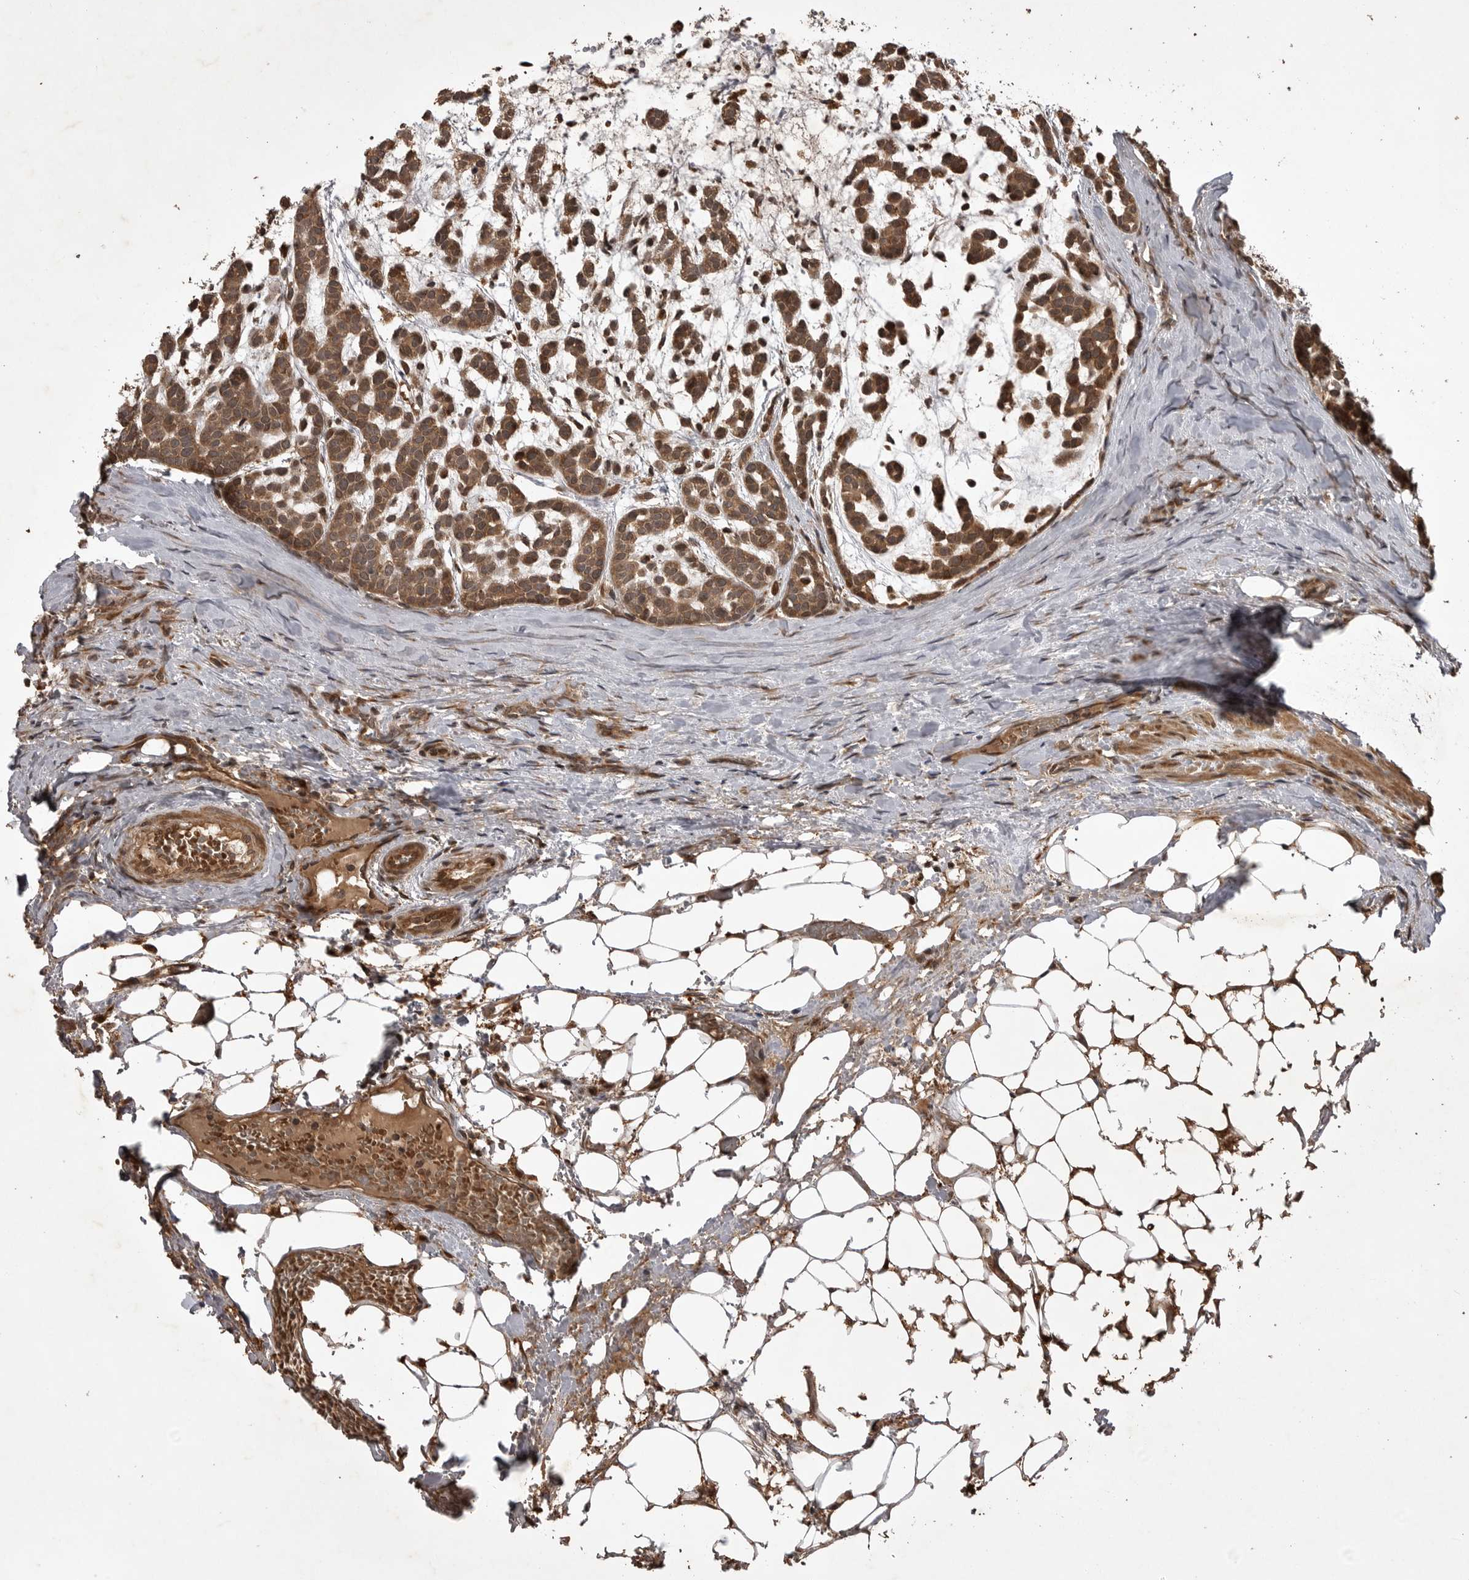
{"staining": {"intensity": "strong", "quantity": ">75%", "location": "cytoplasmic/membranous,nuclear"}, "tissue": "head and neck cancer", "cell_type": "Tumor cells", "image_type": "cancer", "snomed": [{"axis": "morphology", "description": "Adenocarcinoma, NOS"}, {"axis": "morphology", "description": "Adenoma, NOS"}, {"axis": "topography", "description": "Head-Neck"}], "caption": "Human head and neck adenoma stained with a brown dye demonstrates strong cytoplasmic/membranous and nuclear positive positivity in approximately >75% of tumor cells.", "gene": "AKAP7", "patient": {"sex": "female", "age": 55}}